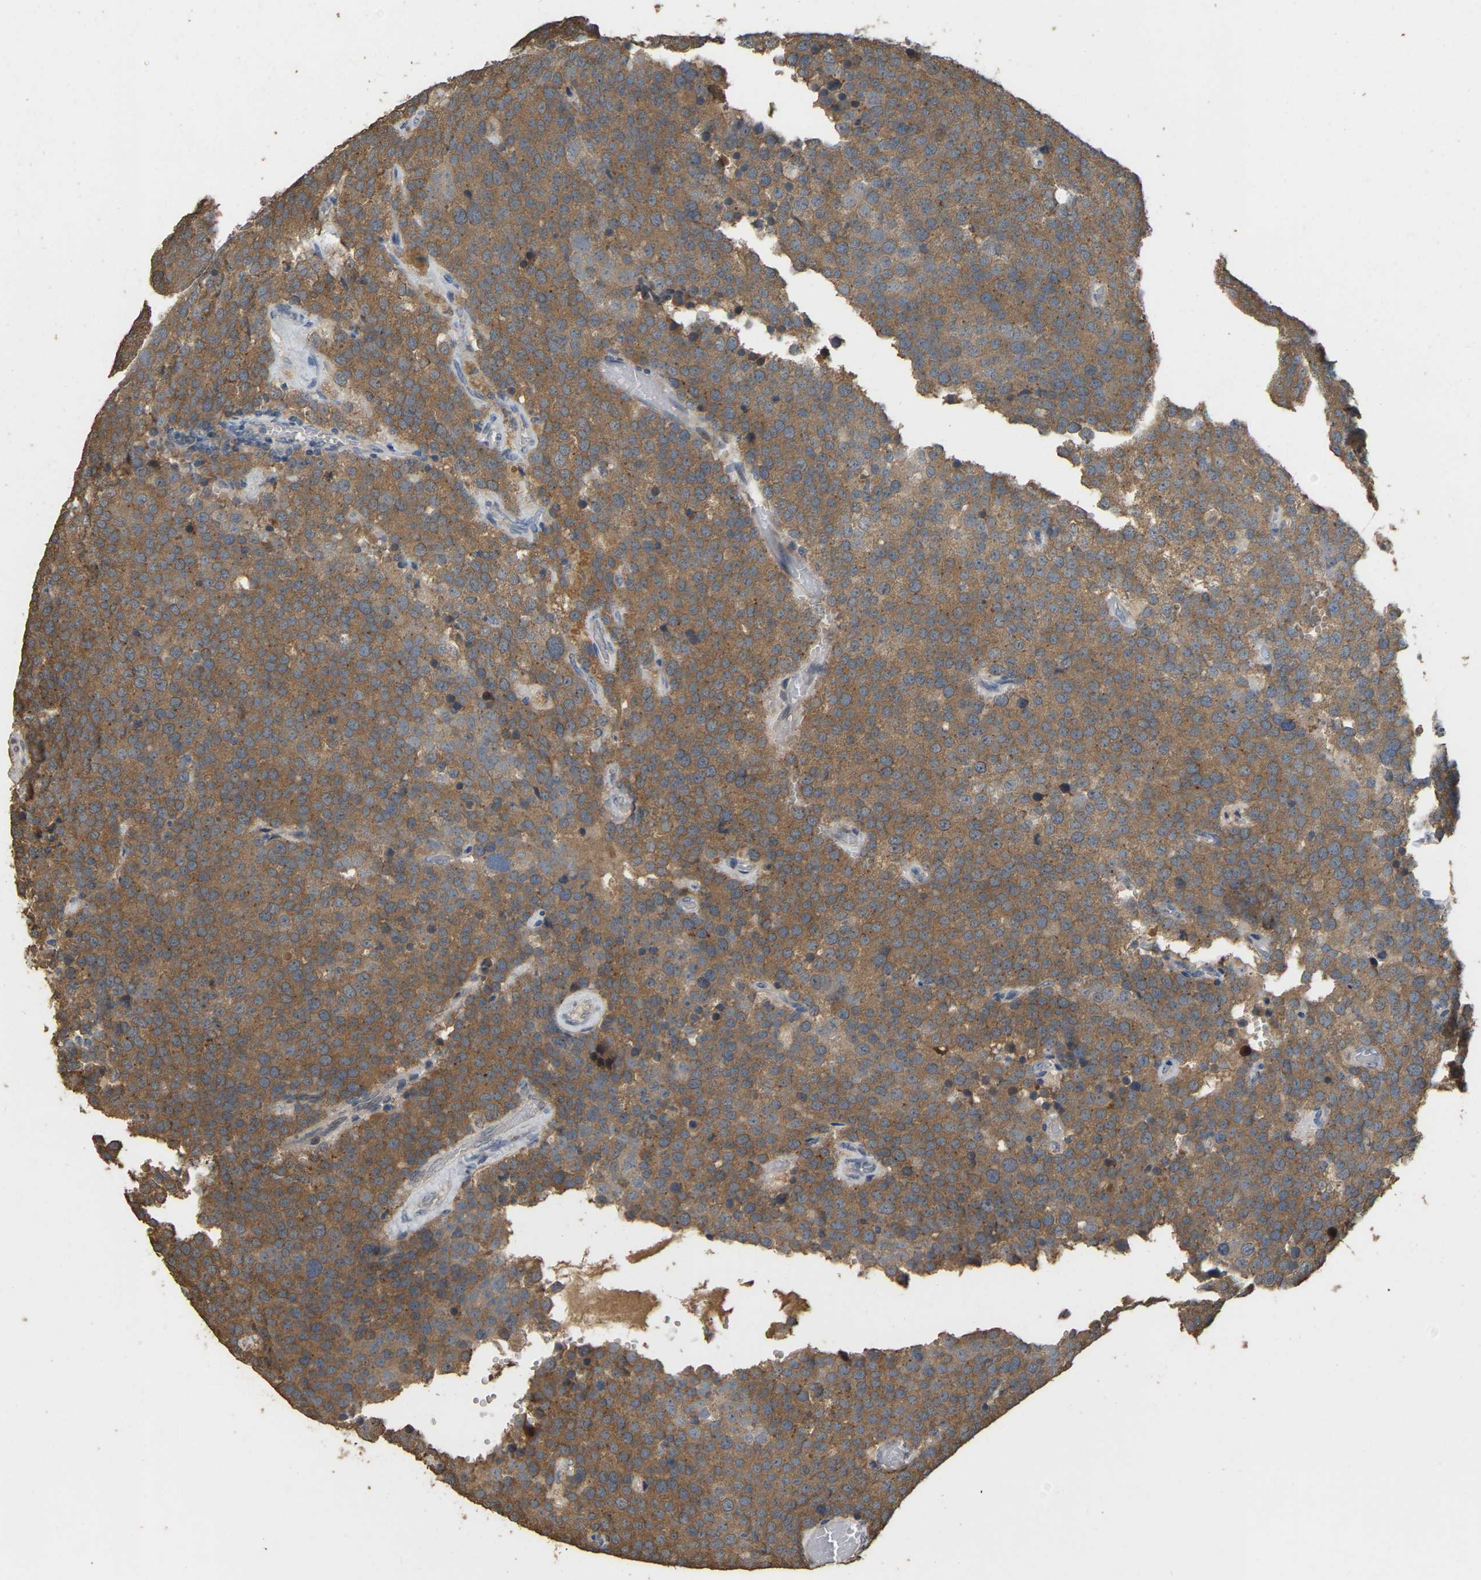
{"staining": {"intensity": "moderate", "quantity": ">75%", "location": "cytoplasmic/membranous"}, "tissue": "testis cancer", "cell_type": "Tumor cells", "image_type": "cancer", "snomed": [{"axis": "morphology", "description": "Normal tissue, NOS"}, {"axis": "morphology", "description": "Seminoma, NOS"}, {"axis": "topography", "description": "Testis"}], "caption": "Tumor cells reveal medium levels of moderate cytoplasmic/membranous positivity in about >75% of cells in seminoma (testis). The staining is performed using DAB (3,3'-diaminobenzidine) brown chromogen to label protein expression. The nuclei are counter-stained blue using hematoxylin.", "gene": "NCS1", "patient": {"sex": "male", "age": 71}}